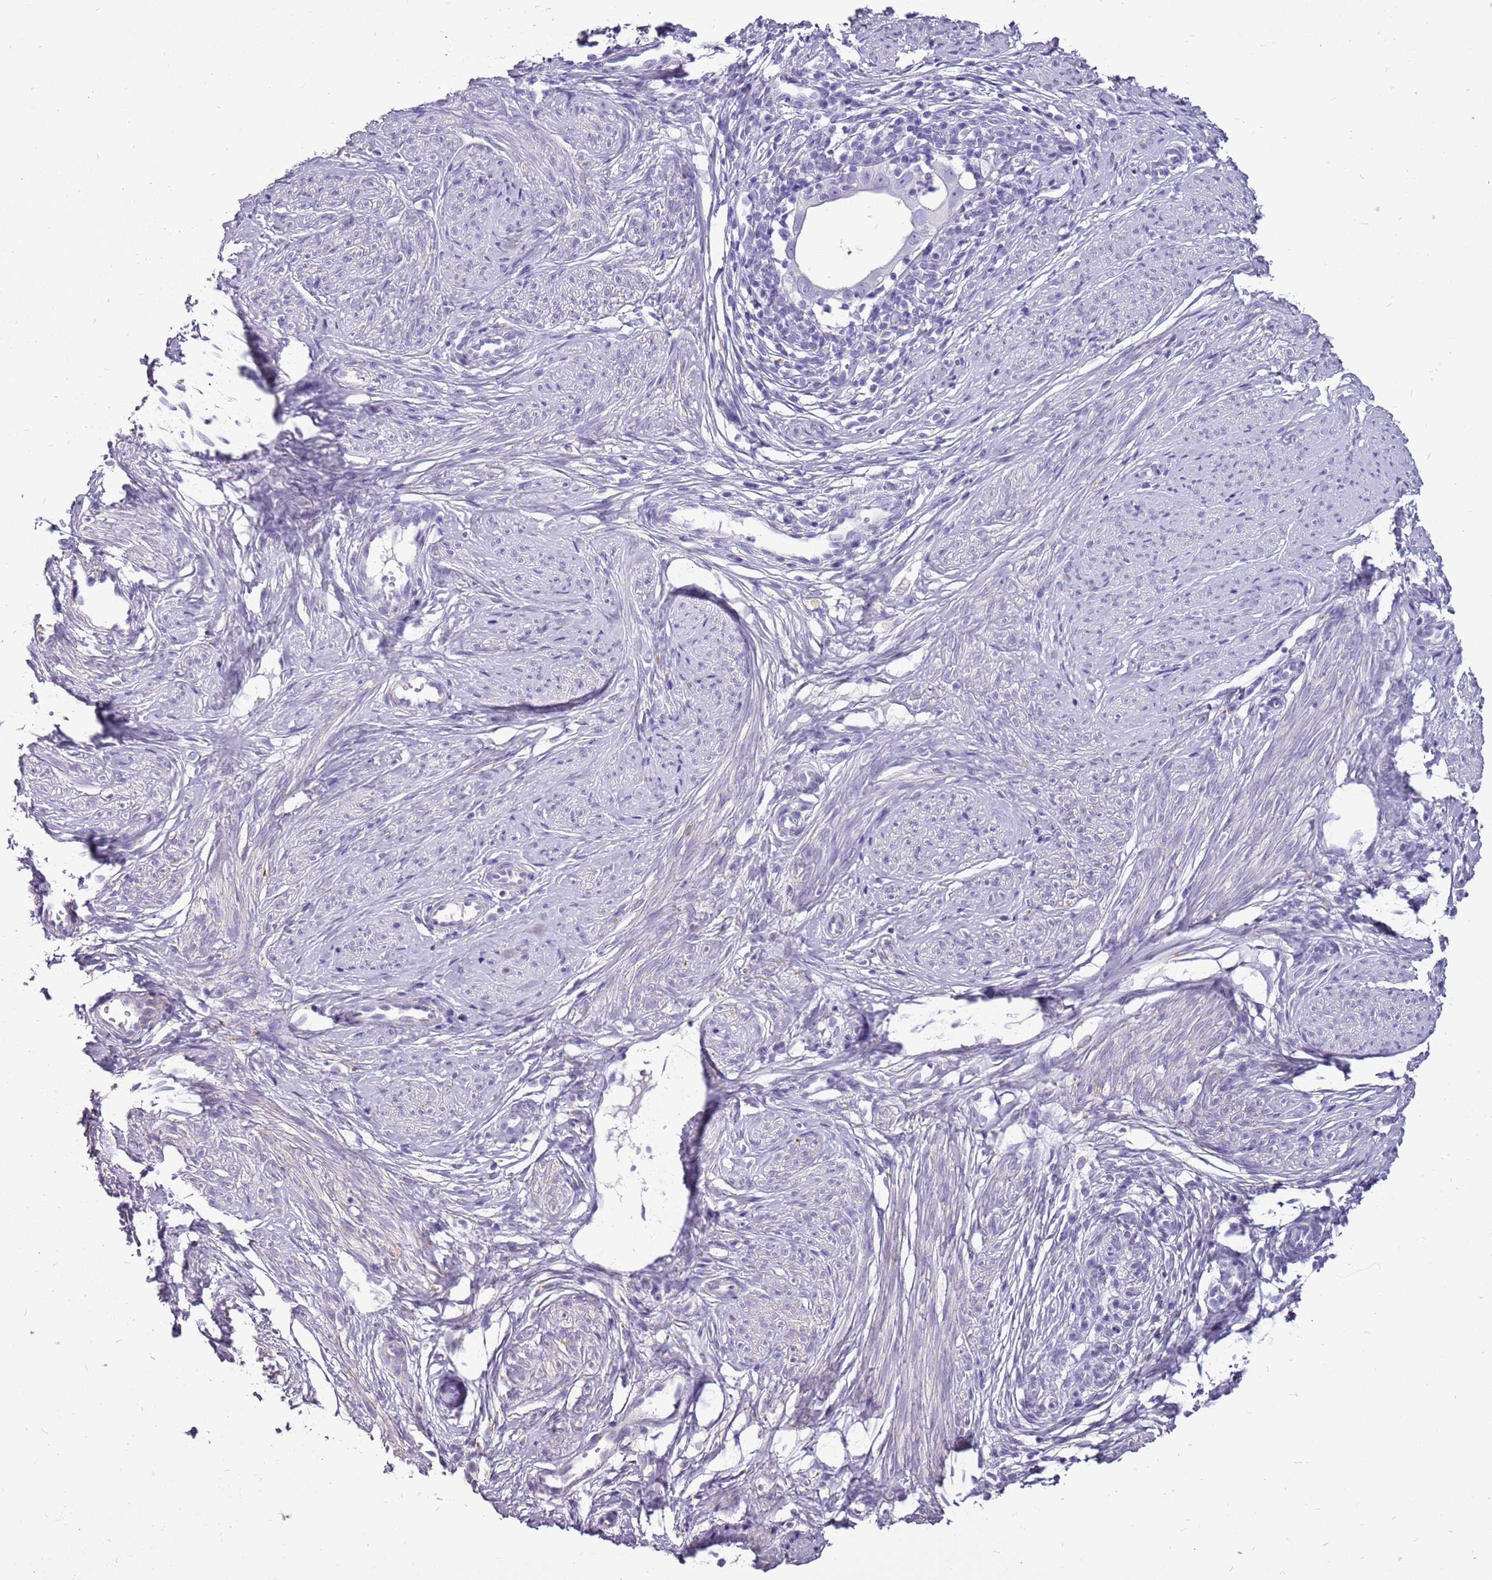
{"staining": {"intensity": "negative", "quantity": "none", "location": "none"}, "tissue": "cervical cancer", "cell_type": "Tumor cells", "image_type": "cancer", "snomed": [{"axis": "morphology", "description": "Adenocarcinoma, NOS"}, {"axis": "topography", "description": "Cervix"}], "caption": "This is an immunohistochemistry (IHC) micrograph of human cervical cancer (adenocarcinoma). There is no positivity in tumor cells.", "gene": "ACSS3", "patient": {"sex": "female", "age": 36}}